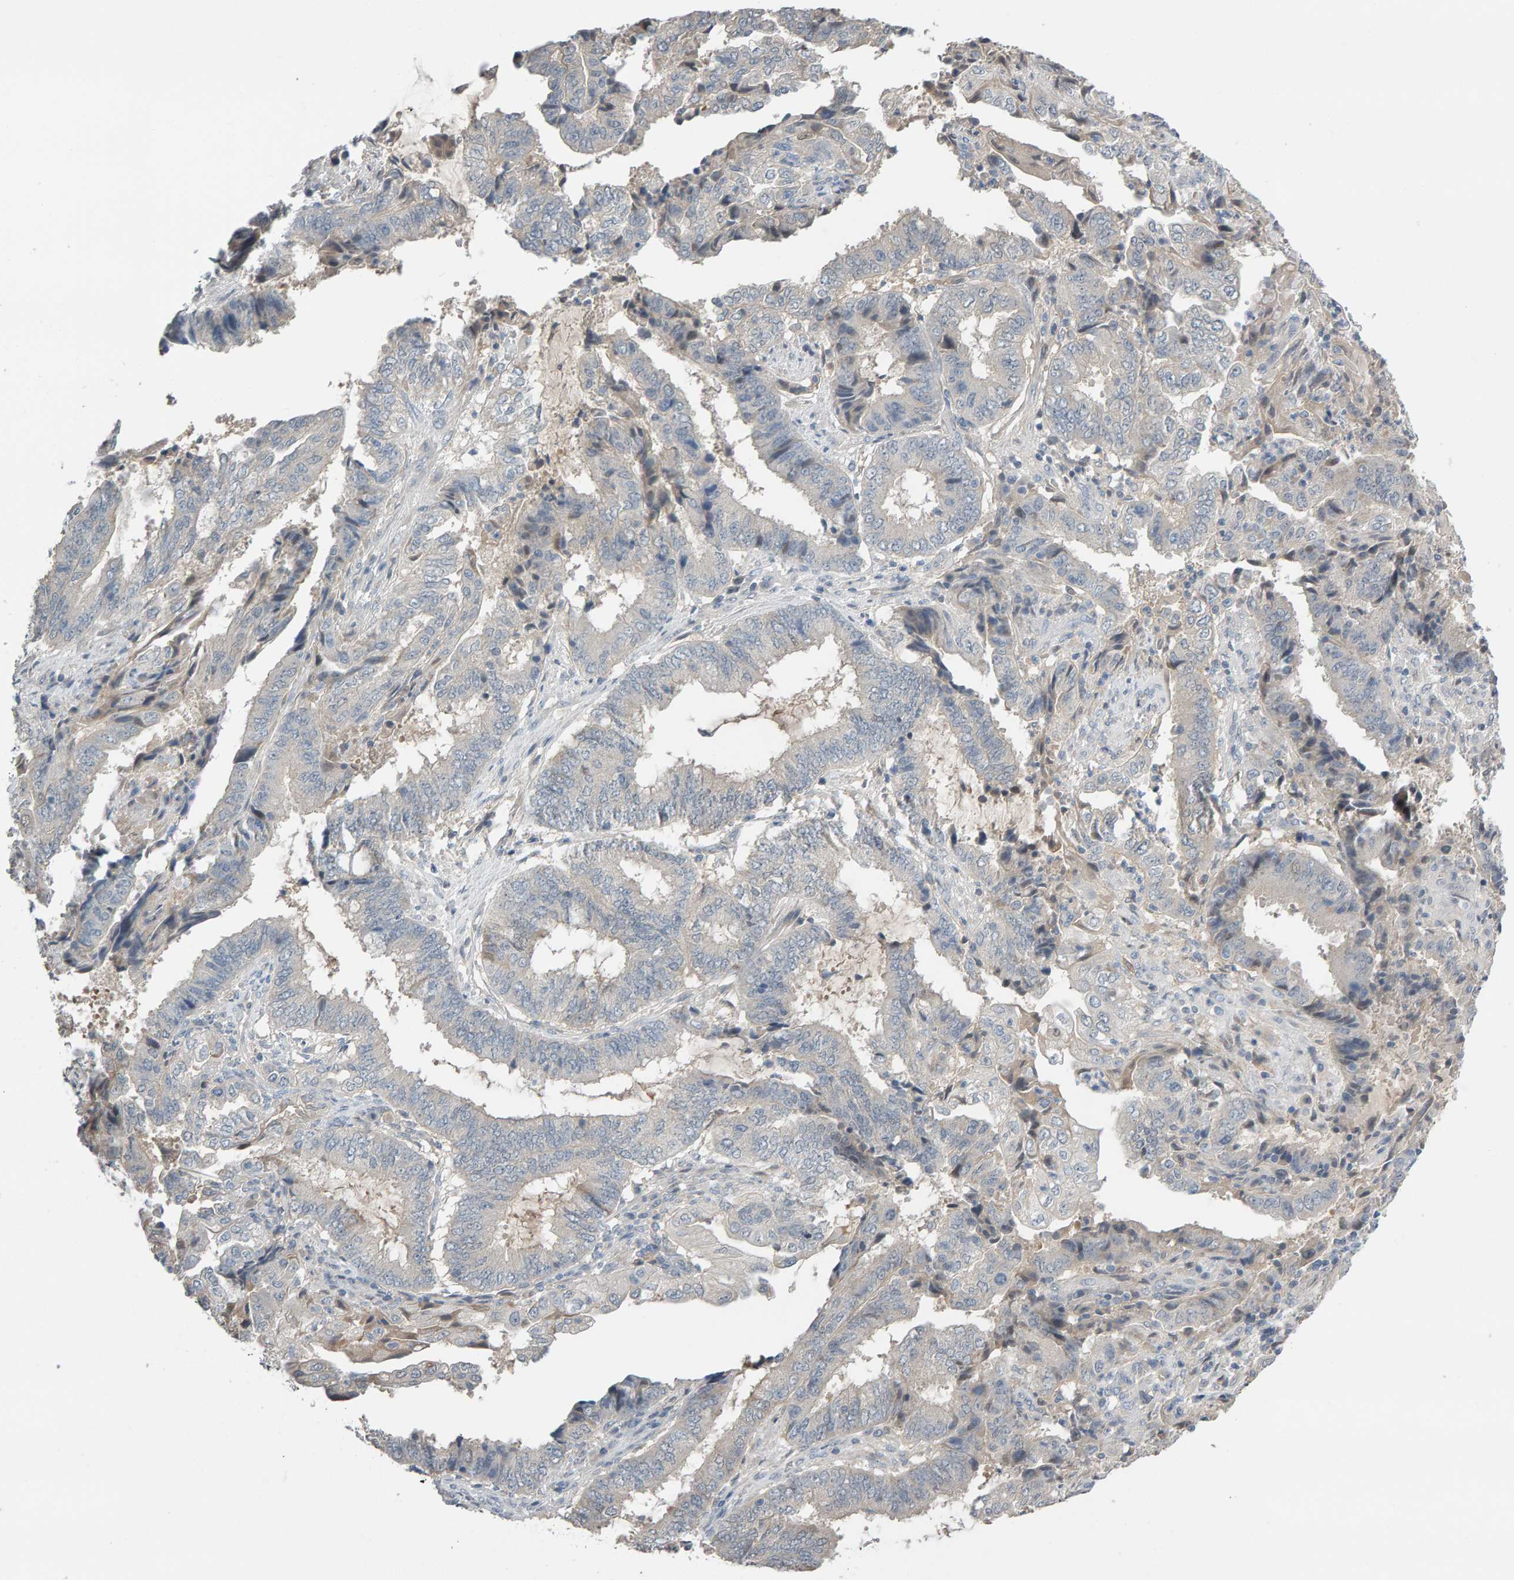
{"staining": {"intensity": "negative", "quantity": "none", "location": "none"}, "tissue": "endometrial cancer", "cell_type": "Tumor cells", "image_type": "cancer", "snomed": [{"axis": "morphology", "description": "Adenocarcinoma, NOS"}, {"axis": "topography", "description": "Endometrium"}], "caption": "An immunohistochemistry photomicrograph of endometrial cancer (adenocarcinoma) is shown. There is no staining in tumor cells of endometrial cancer (adenocarcinoma). The staining is performed using DAB (3,3'-diaminobenzidine) brown chromogen with nuclei counter-stained in using hematoxylin.", "gene": "GFUS", "patient": {"sex": "female", "age": 51}}